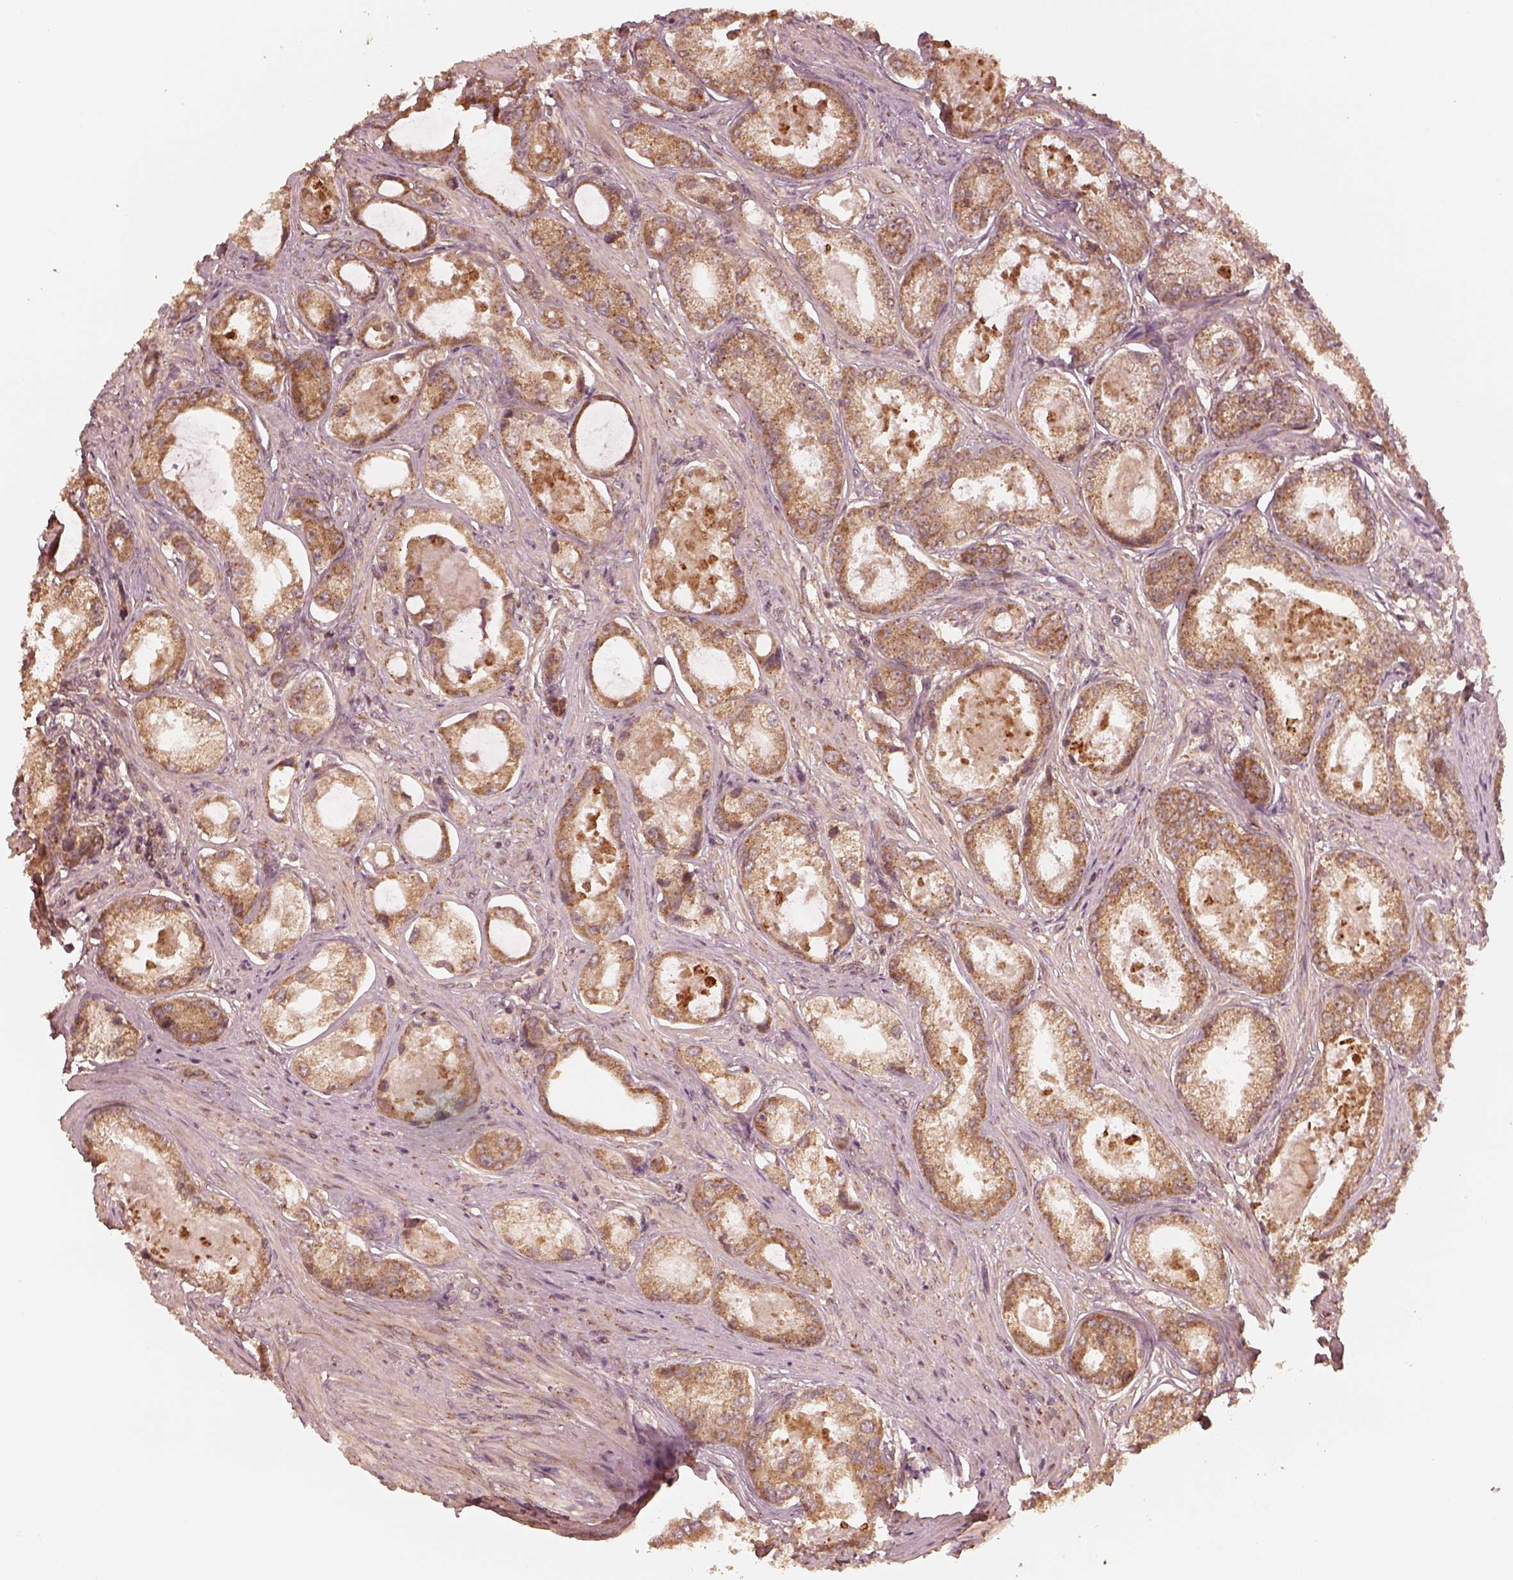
{"staining": {"intensity": "moderate", "quantity": ">75%", "location": "cytoplasmic/membranous"}, "tissue": "prostate cancer", "cell_type": "Tumor cells", "image_type": "cancer", "snomed": [{"axis": "morphology", "description": "Adenocarcinoma, Low grade"}, {"axis": "topography", "description": "Prostate"}], "caption": "Protein staining of prostate cancer (low-grade adenocarcinoma) tissue displays moderate cytoplasmic/membranous staining in about >75% of tumor cells. (DAB IHC with brightfield microscopy, high magnification).", "gene": "DNAJC25", "patient": {"sex": "male", "age": 68}}